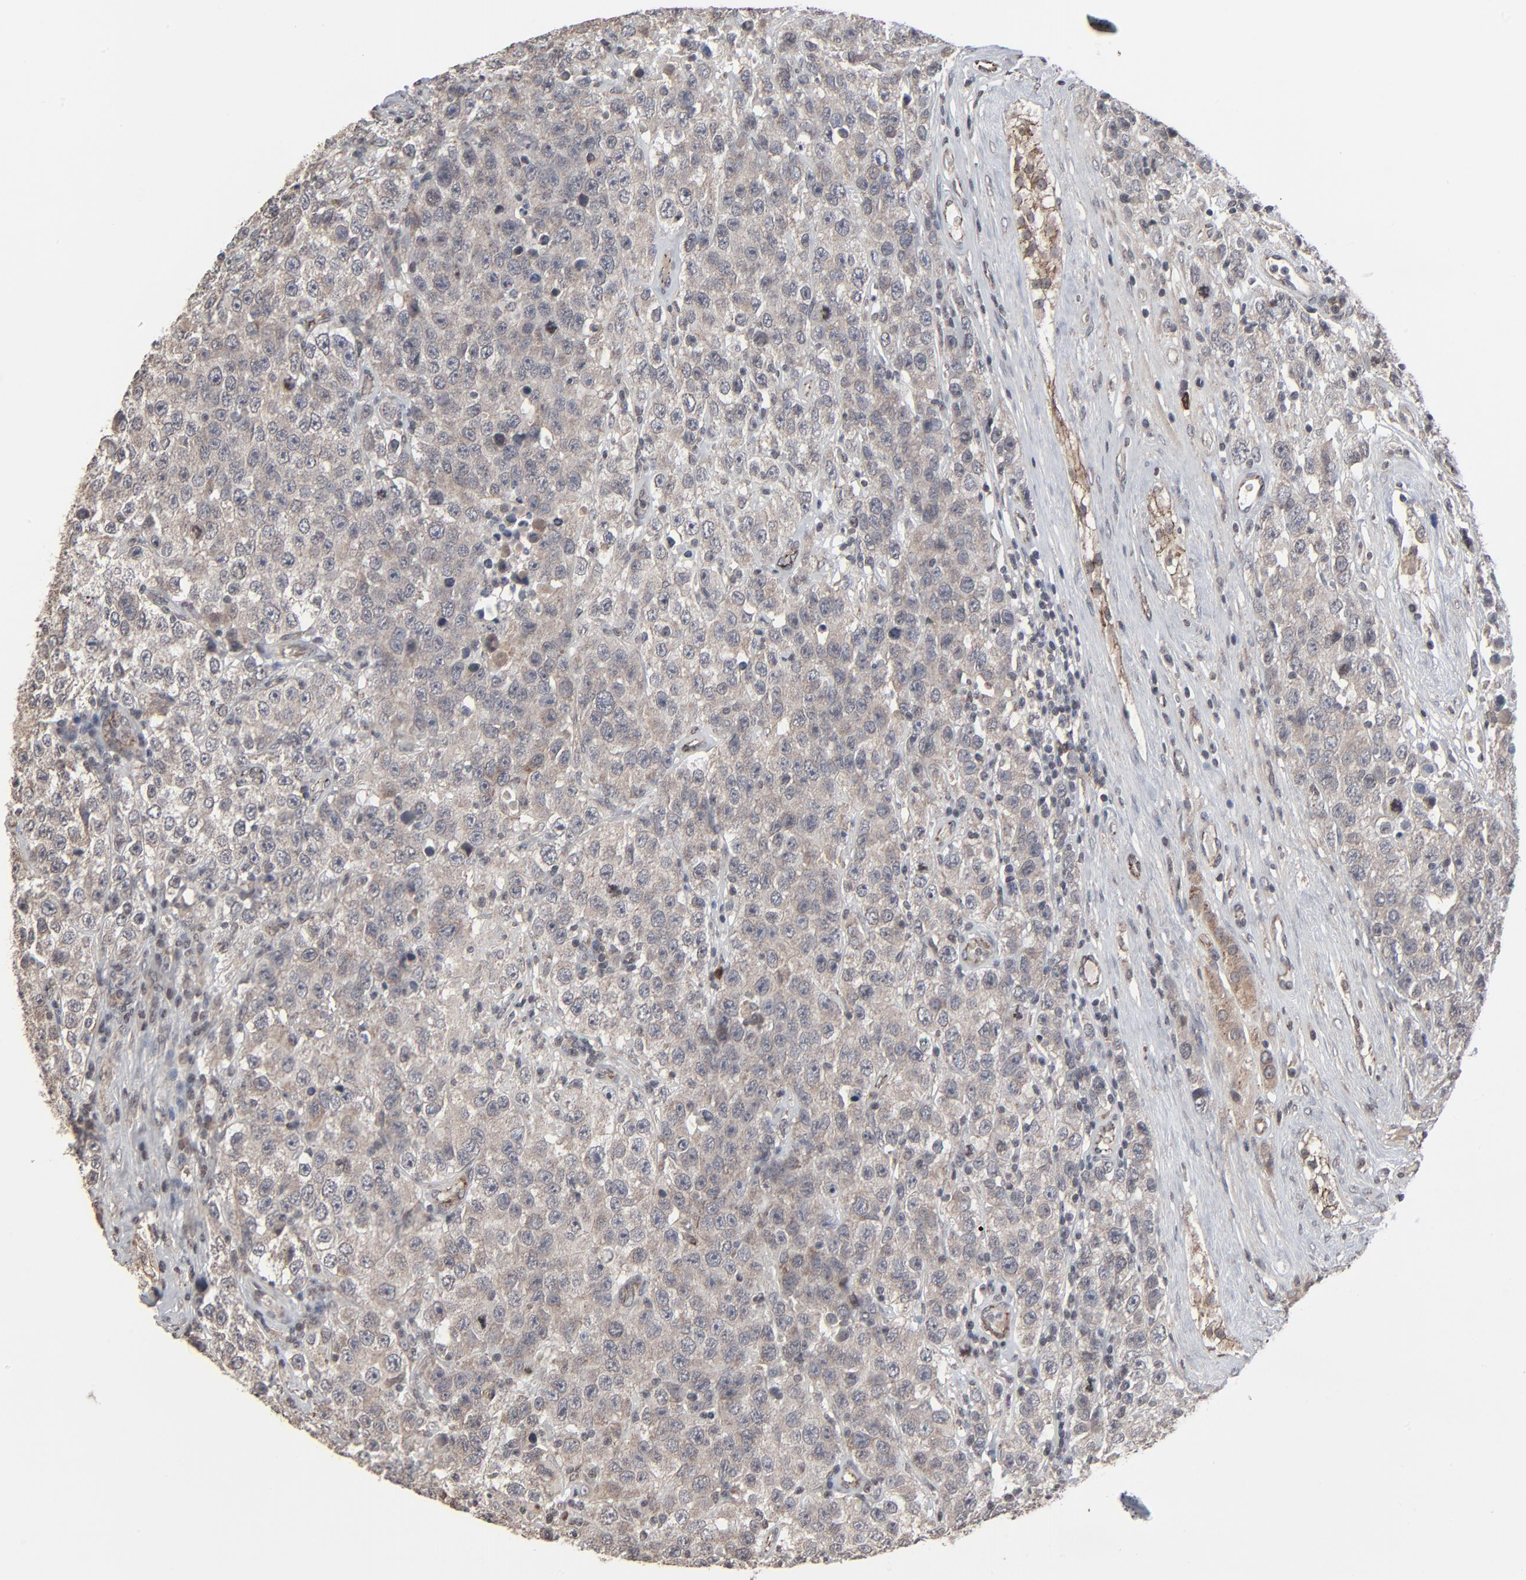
{"staining": {"intensity": "weak", "quantity": ">75%", "location": "cytoplasmic/membranous"}, "tissue": "testis cancer", "cell_type": "Tumor cells", "image_type": "cancer", "snomed": [{"axis": "morphology", "description": "Seminoma, NOS"}, {"axis": "topography", "description": "Testis"}], "caption": "A low amount of weak cytoplasmic/membranous staining is seen in approximately >75% of tumor cells in testis seminoma tissue. The protein is shown in brown color, while the nuclei are stained blue.", "gene": "CTNND1", "patient": {"sex": "male", "age": 52}}